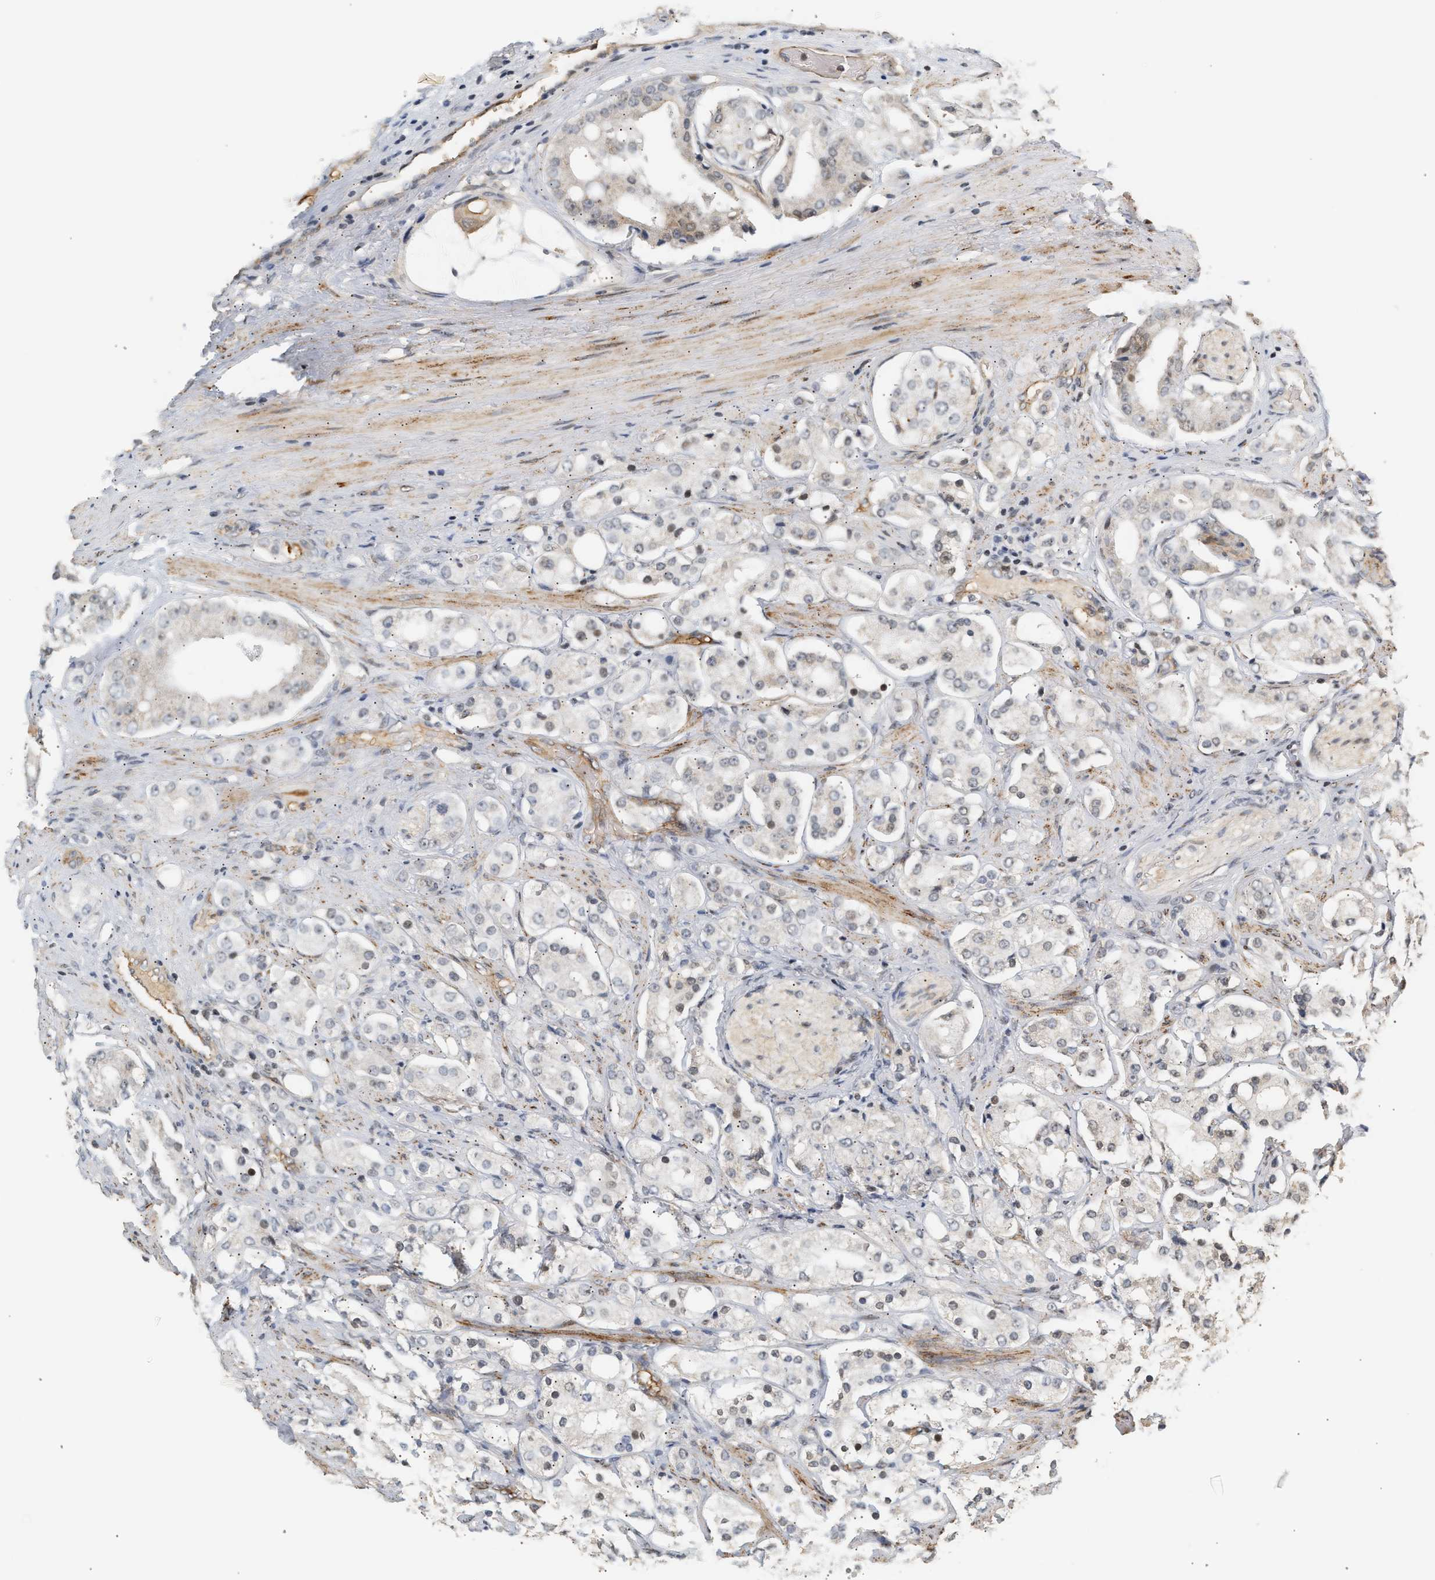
{"staining": {"intensity": "weak", "quantity": "<25%", "location": "nuclear"}, "tissue": "prostate cancer", "cell_type": "Tumor cells", "image_type": "cancer", "snomed": [{"axis": "morphology", "description": "Adenocarcinoma, High grade"}, {"axis": "topography", "description": "Prostate"}], "caption": "Tumor cells show no significant expression in high-grade adenocarcinoma (prostate).", "gene": "PLXND1", "patient": {"sex": "male", "age": 68}}